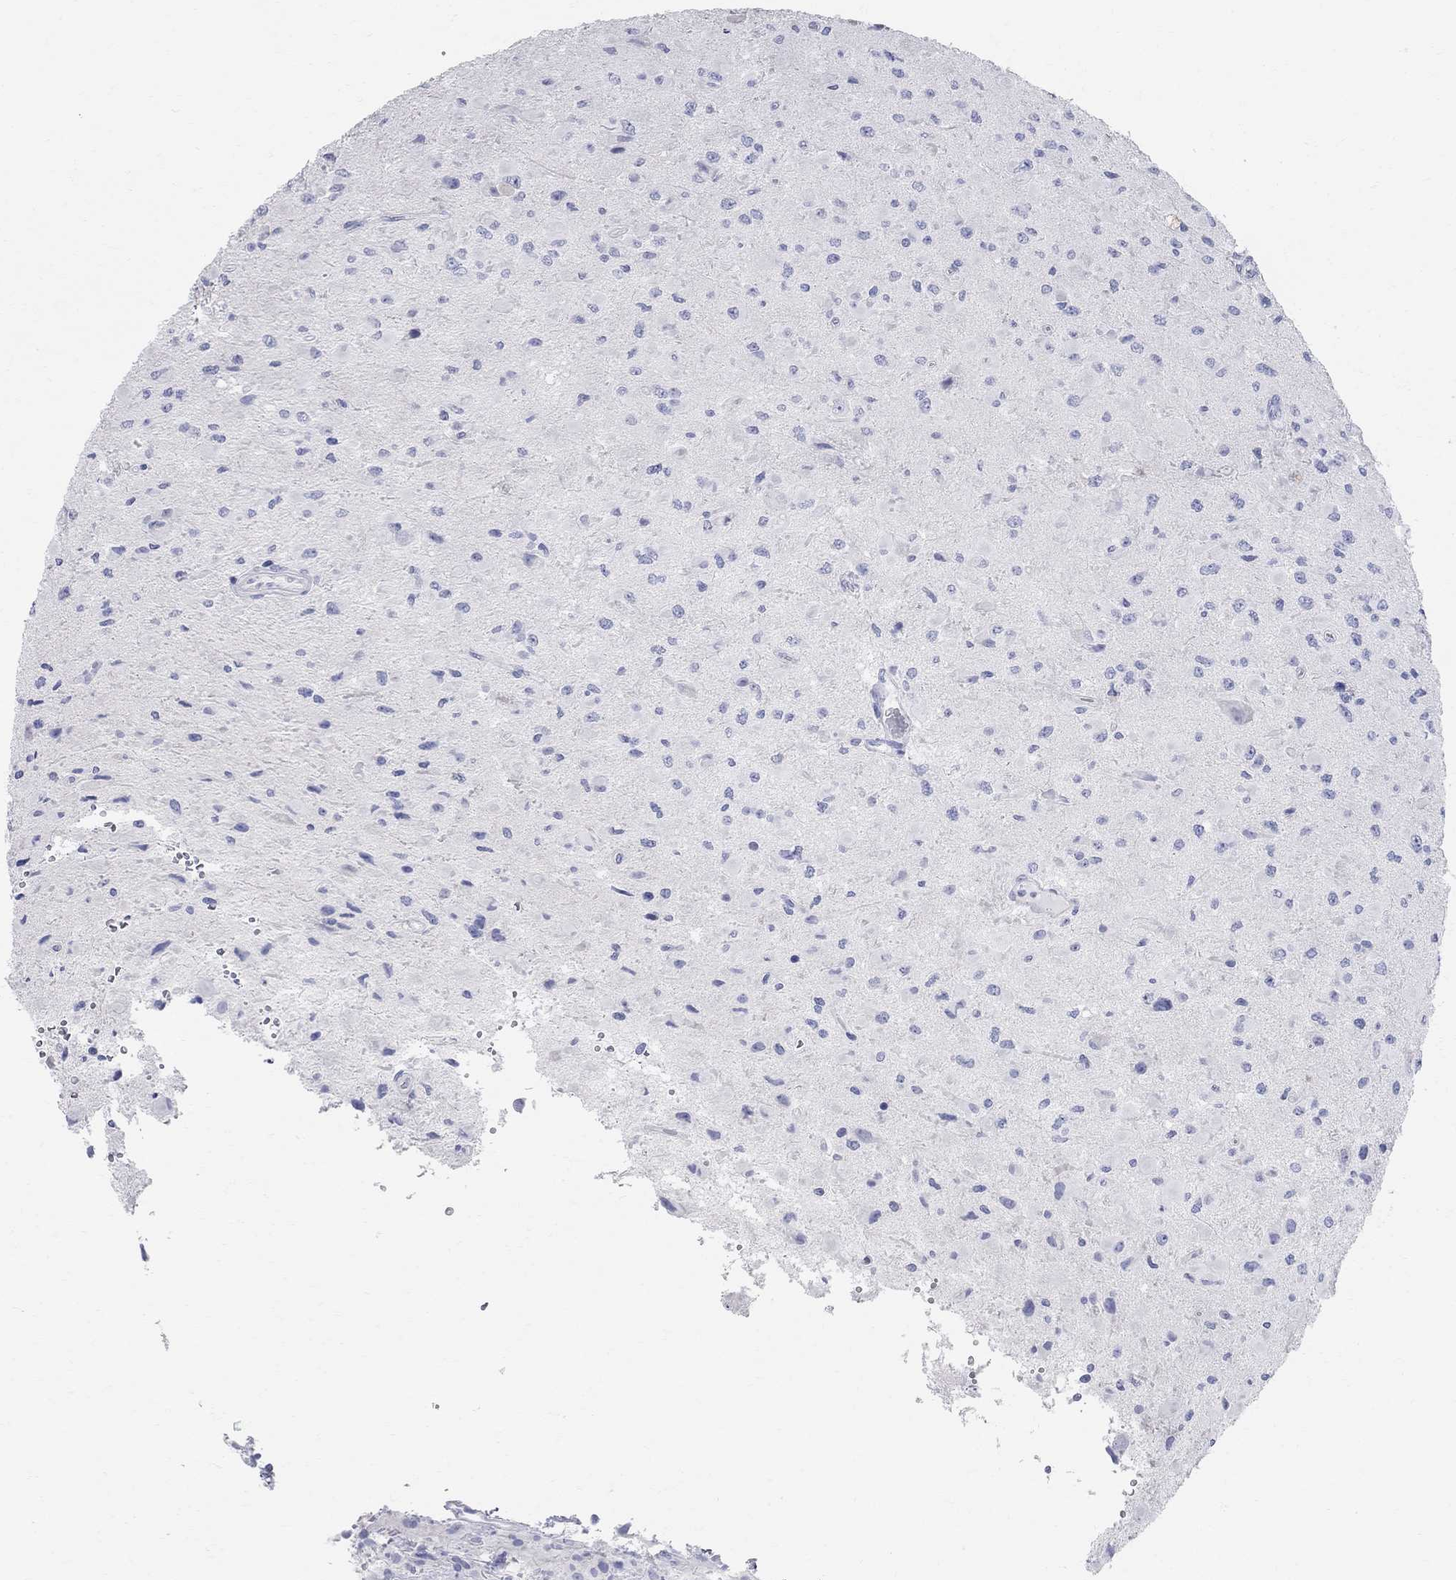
{"staining": {"intensity": "negative", "quantity": "none", "location": "none"}, "tissue": "glioma", "cell_type": "Tumor cells", "image_type": "cancer", "snomed": [{"axis": "morphology", "description": "Glioma, malignant, High grade"}, {"axis": "topography", "description": "Cerebral cortex"}], "caption": "DAB immunohistochemical staining of malignant glioma (high-grade) reveals no significant staining in tumor cells.", "gene": "AOX1", "patient": {"sex": "male", "age": 35}}